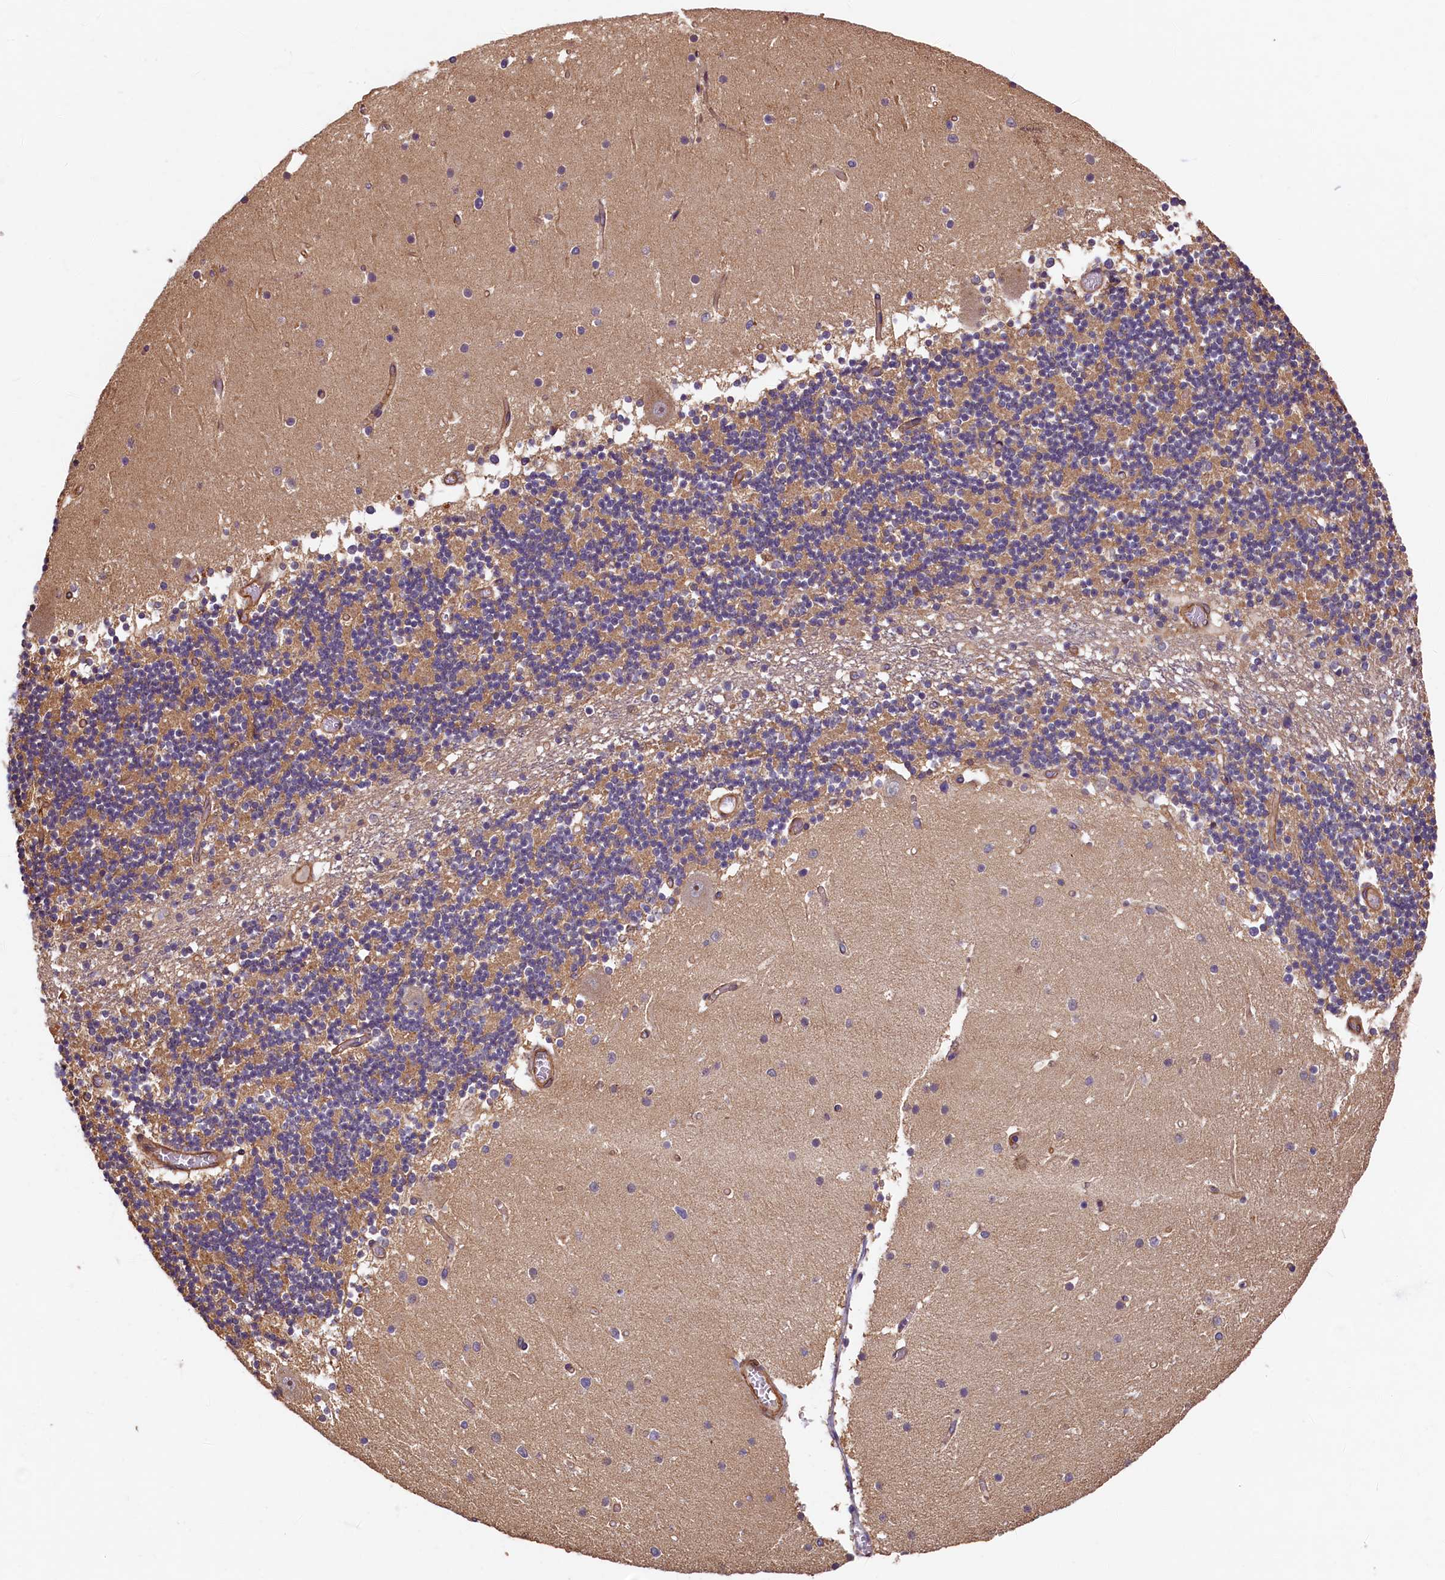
{"staining": {"intensity": "moderate", "quantity": "25%-75%", "location": "cytoplasmic/membranous"}, "tissue": "cerebellum", "cell_type": "Cells in granular layer", "image_type": "normal", "snomed": [{"axis": "morphology", "description": "Normal tissue, NOS"}, {"axis": "topography", "description": "Cerebellum"}], "caption": "The image reveals immunohistochemical staining of normal cerebellum. There is moderate cytoplasmic/membranous expression is seen in approximately 25%-75% of cells in granular layer. (Brightfield microscopy of DAB IHC at high magnification).", "gene": "CCDC102B", "patient": {"sex": "female", "age": 28}}